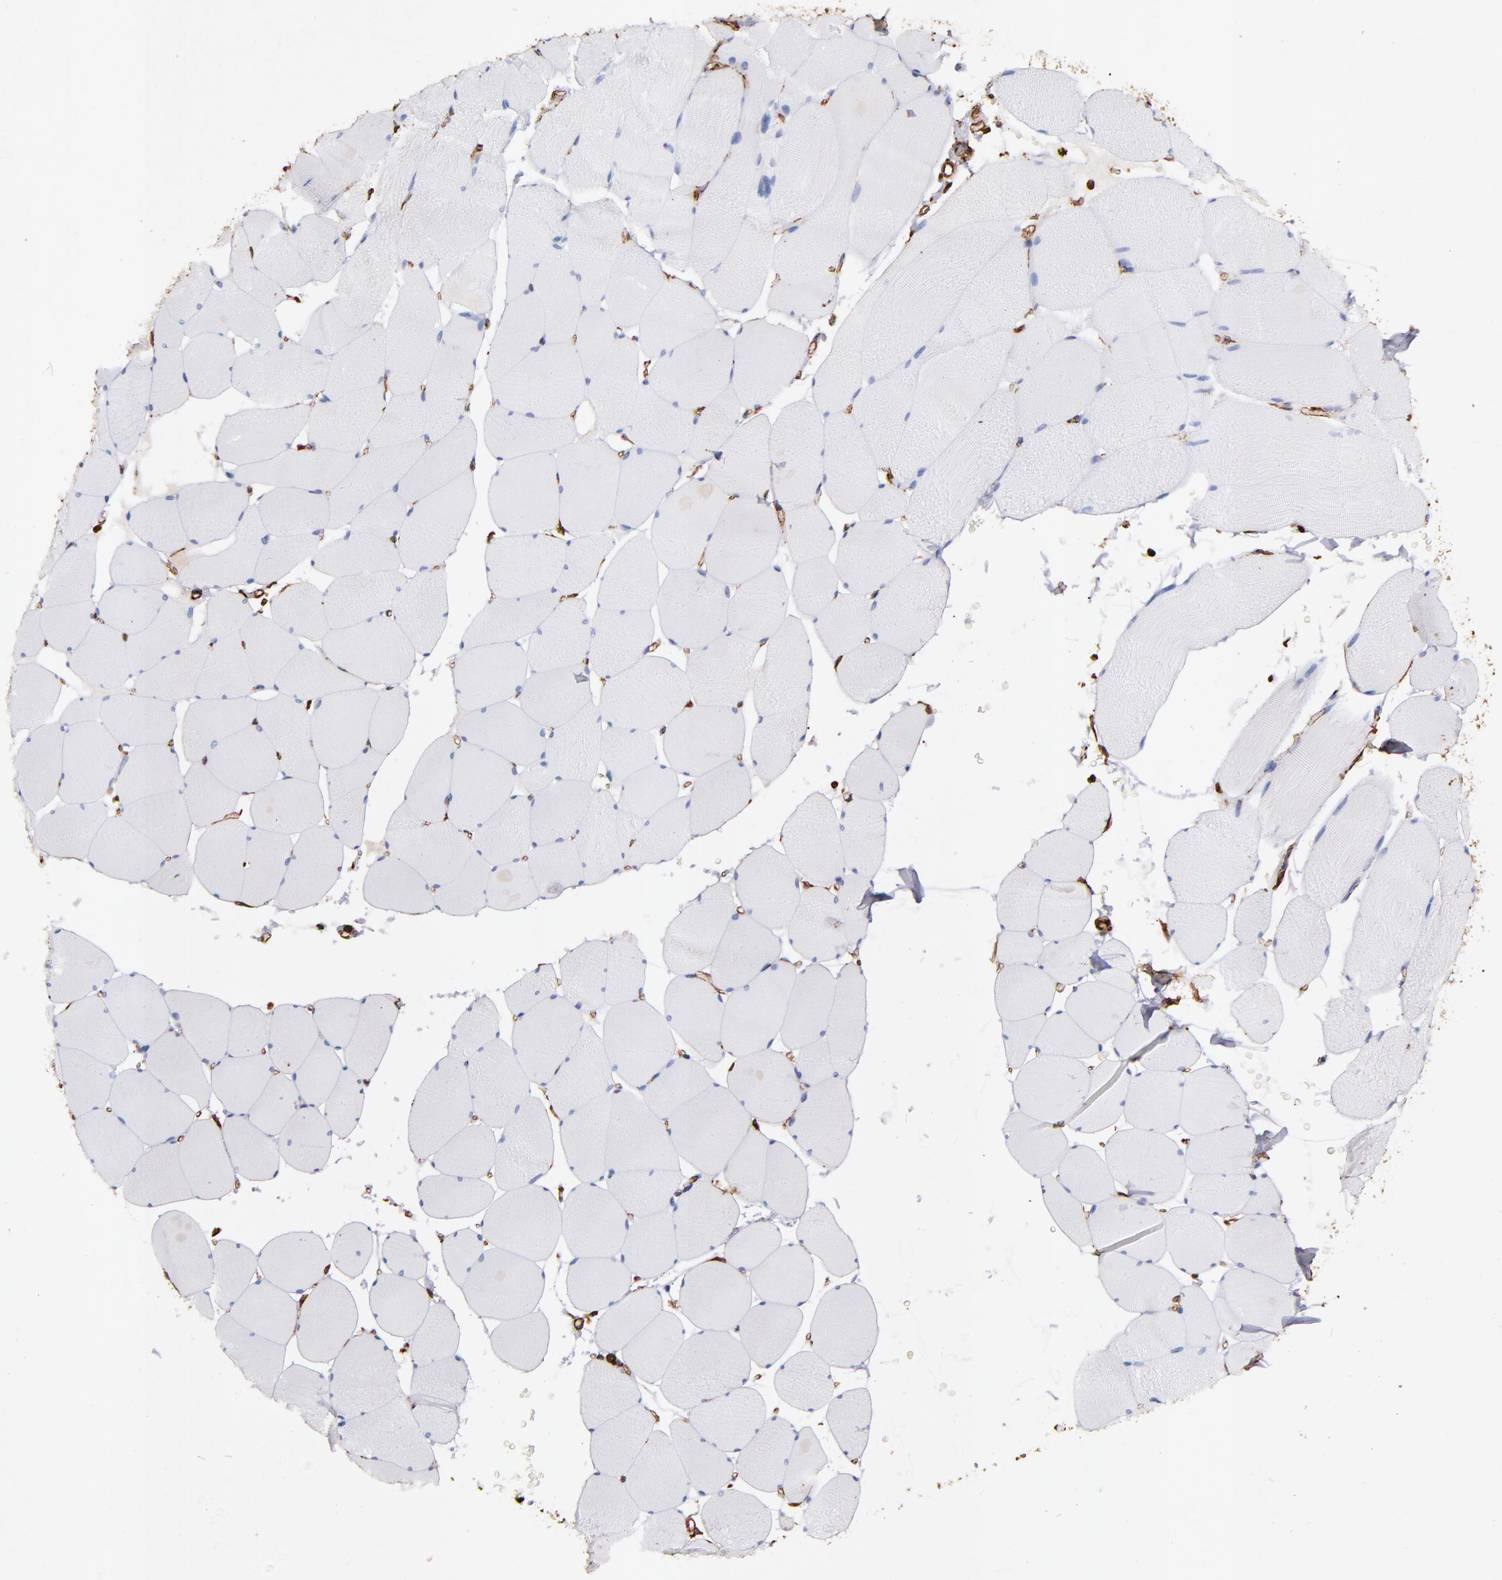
{"staining": {"intensity": "negative", "quantity": "none", "location": "none"}, "tissue": "skeletal muscle", "cell_type": "Myocytes", "image_type": "normal", "snomed": [{"axis": "morphology", "description": "Normal tissue, NOS"}, {"axis": "topography", "description": "Skeletal muscle"}], "caption": "This is an immunohistochemistry (IHC) photomicrograph of benign human skeletal muscle. There is no expression in myocytes.", "gene": "VIM", "patient": {"sex": "male", "age": 62}}